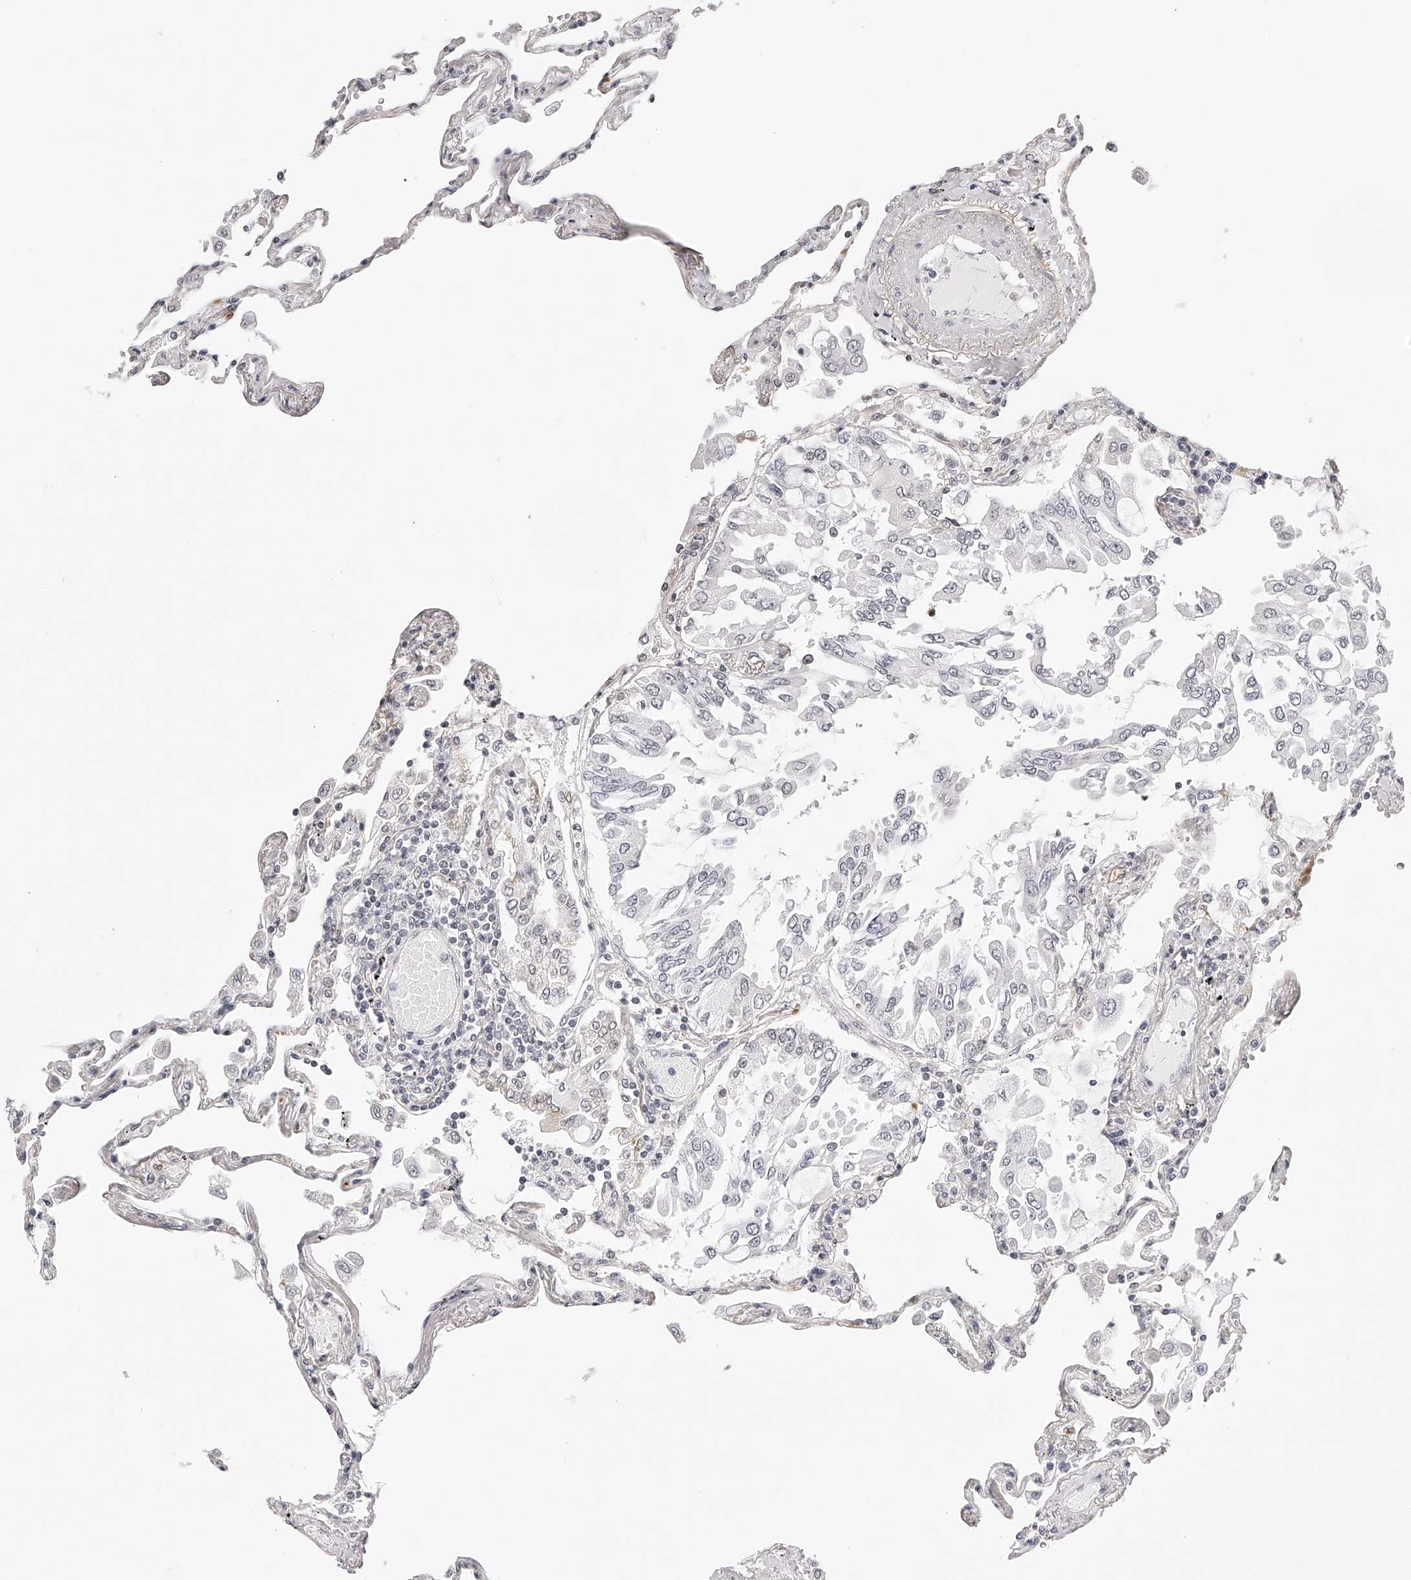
{"staining": {"intensity": "moderate", "quantity": "<25%", "location": "nuclear"}, "tissue": "lung", "cell_type": "Alveolar cells", "image_type": "normal", "snomed": [{"axis": "morphology", "description": "Normal tissue, NOS"}, {"axis": "topography", "description": "Lung"}], "caption": "Protein expression analysis of unremarkable human lung reveals moderate nuclear expression in about <25% of alveolar cells.", "gene": "PLEKHG1", "patient": {"sex": "female", "age": 67}}